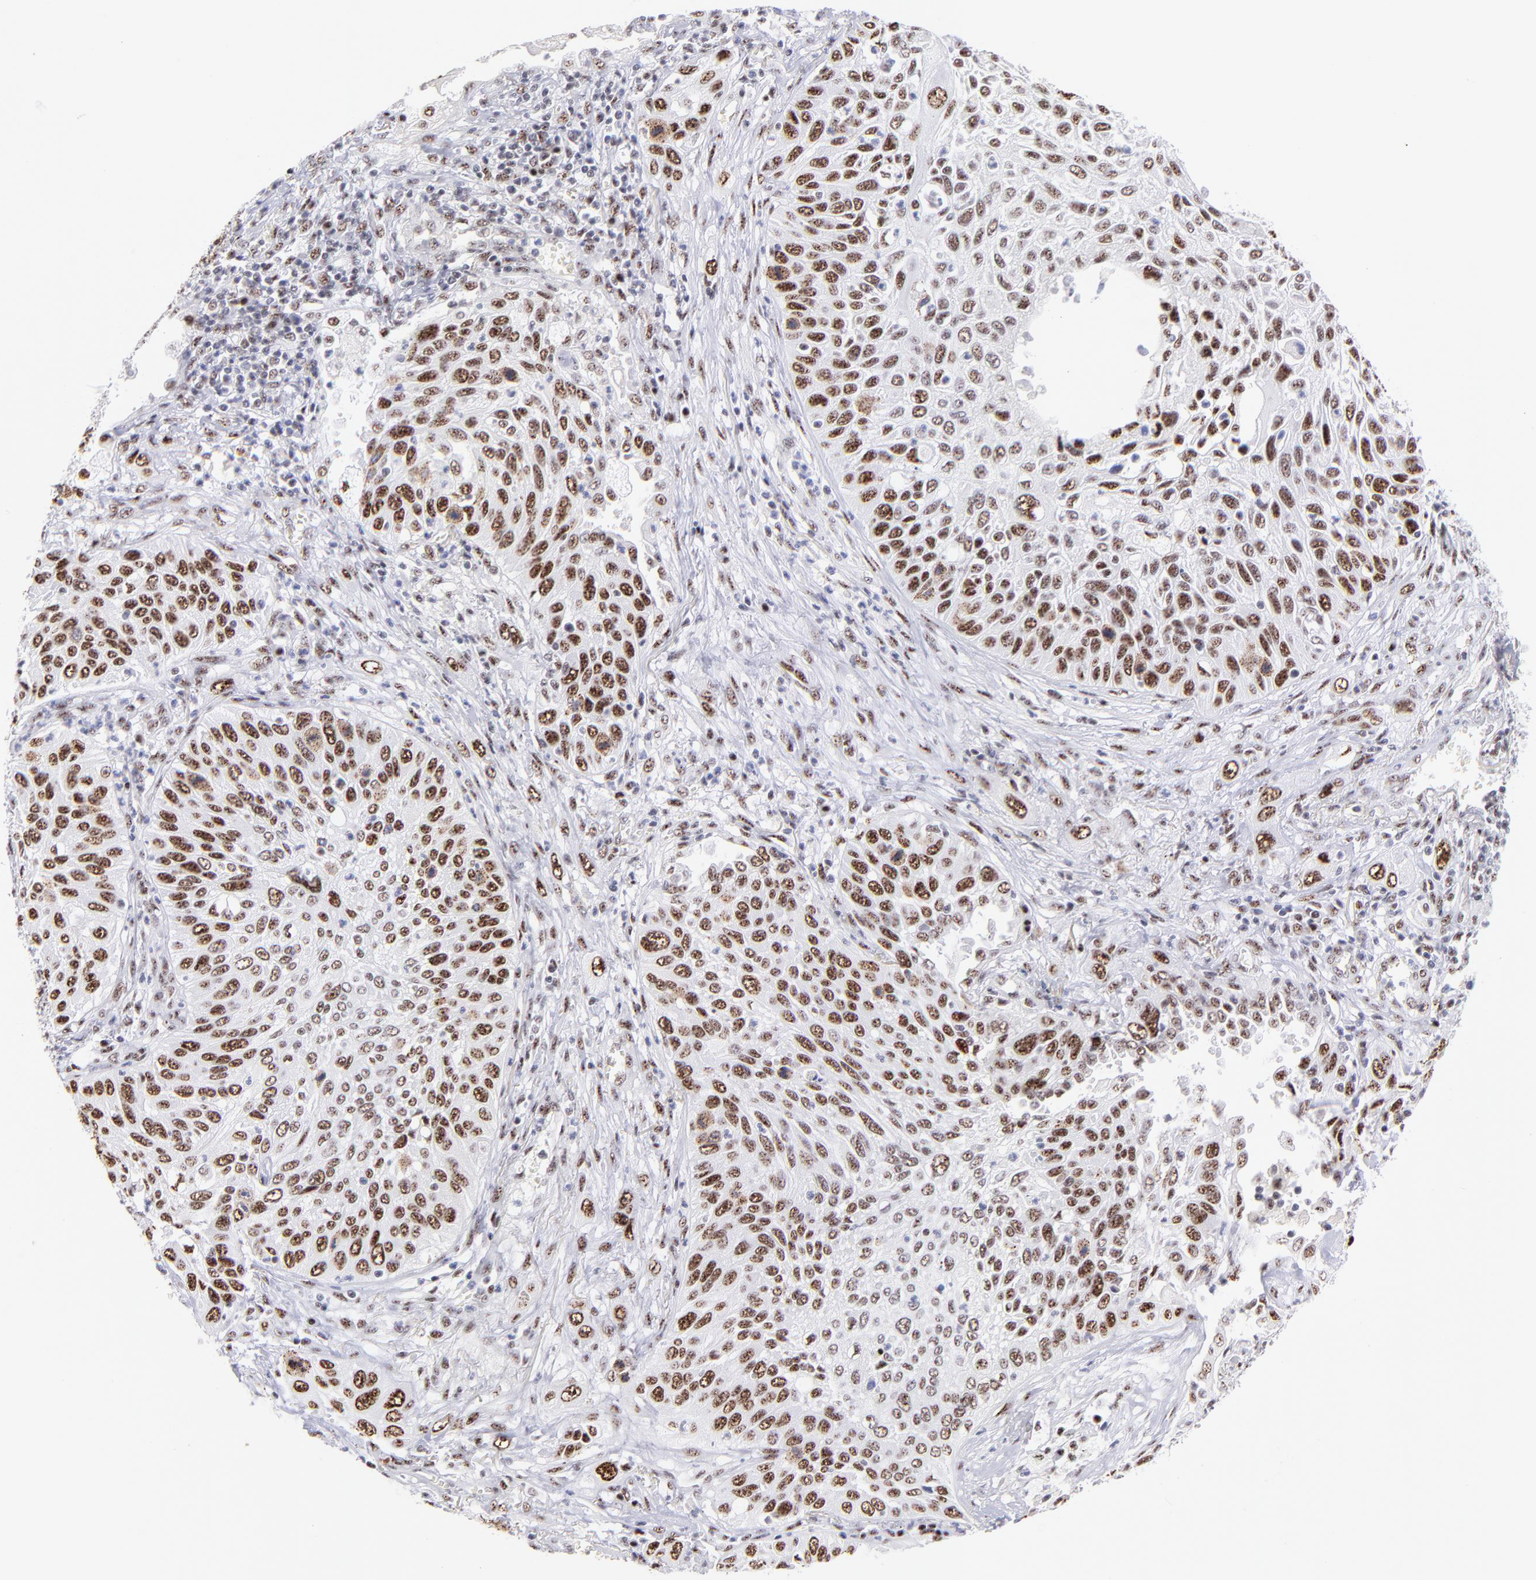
{"staining": {"intensity": "moderate", "quantity": ">75%", "location": "nuclear"}, "tissue": "lung cancer", "cell_type": "Tumor cells", "image_type": "cancer", "snomed": [{"axis": "morphology", "description": "Squamous cell carcinoma, NOS"}, {"axis": "topography", "description": "Lung"}], "caption": "Immunohistochemical staining of lung cancer shows medium levels of moderate nuclear positivity in approximately >75% of tumor cells.", "gene": "CDC25C", "patient": {"sex": "female", "age": 76}}